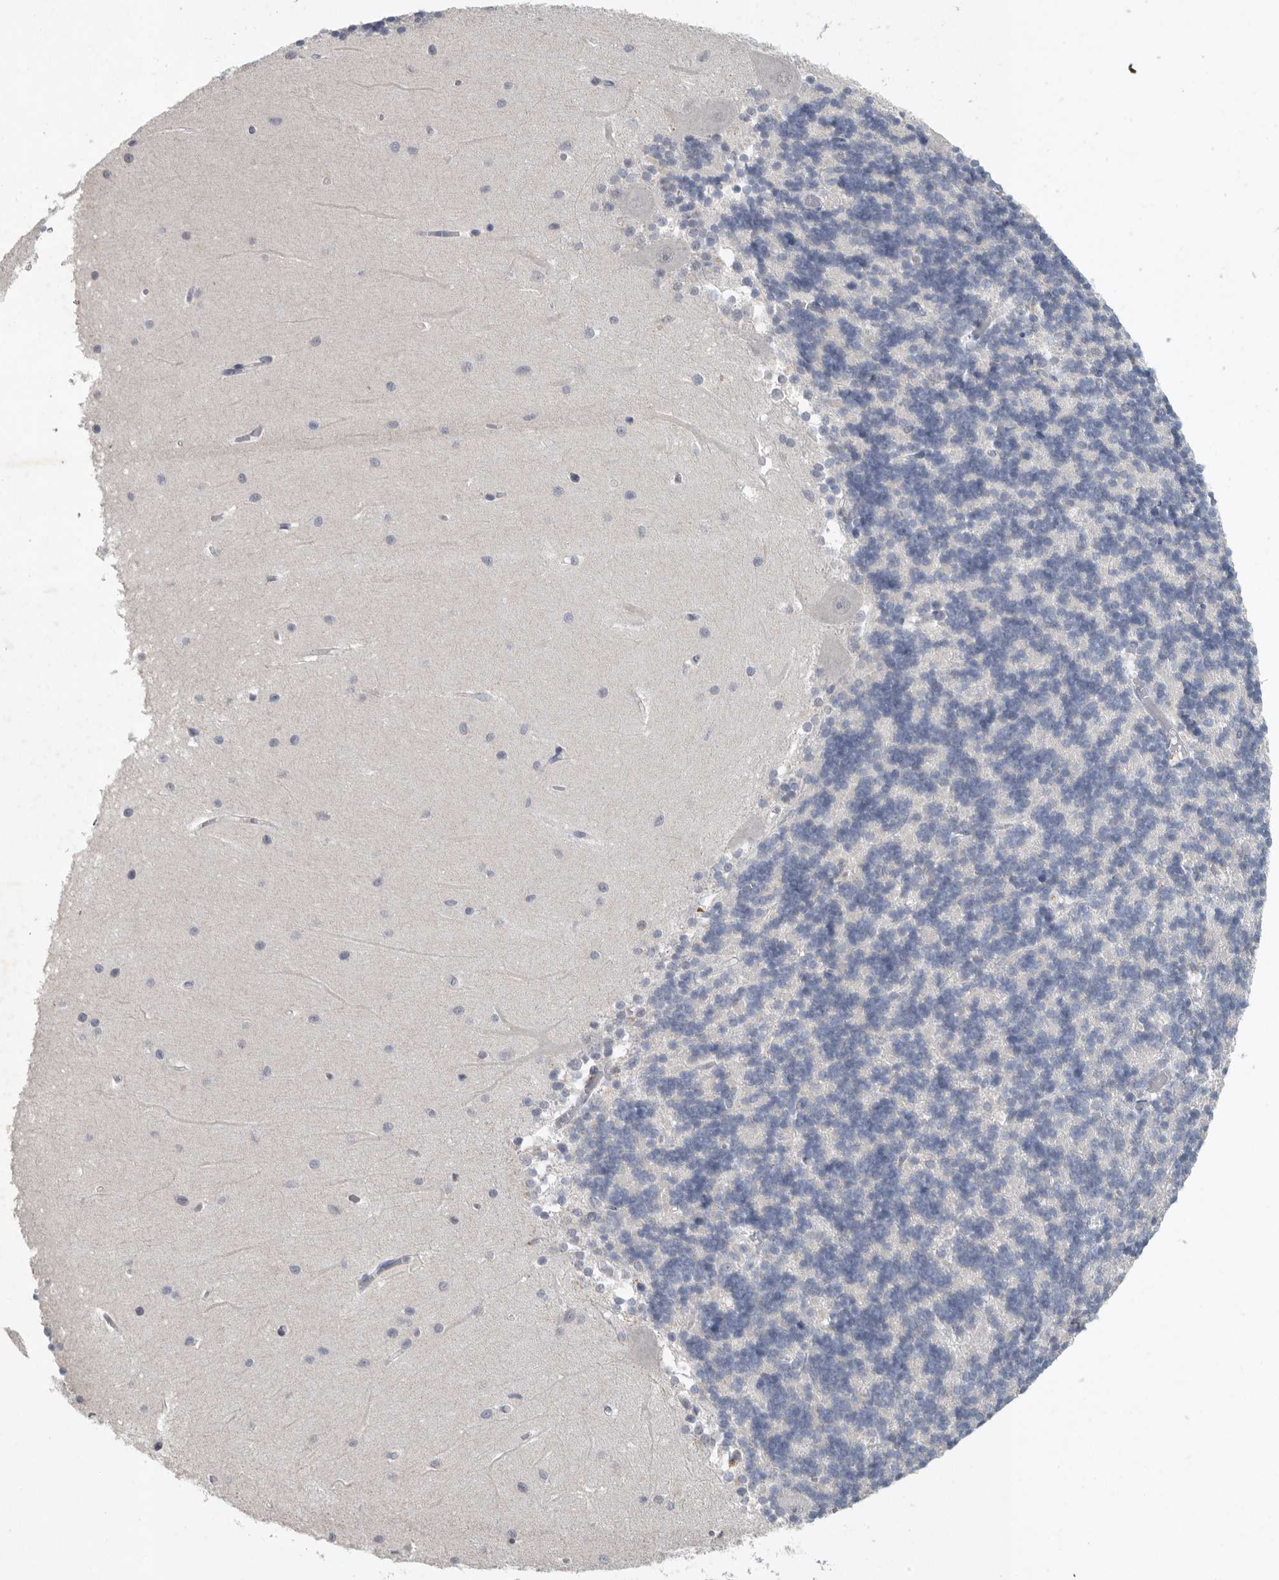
{"staining": {"intensity": "negative", "quantity": "none", "location": "none"}, "tissue": "cerebellum", "cell_type": "Cells in granular layer", "image_type": "normal", "snomed": [{"axis": "morphology", "description": "Normal tissue, NOS"}, {"axis": "topography", "description": "Cerebellum"}], "caption": "IHC of normal human cerebellum displays no expression in cells in granular layer.", "gene": "REG4", "patient": {"sex": "male", "age": 37}}